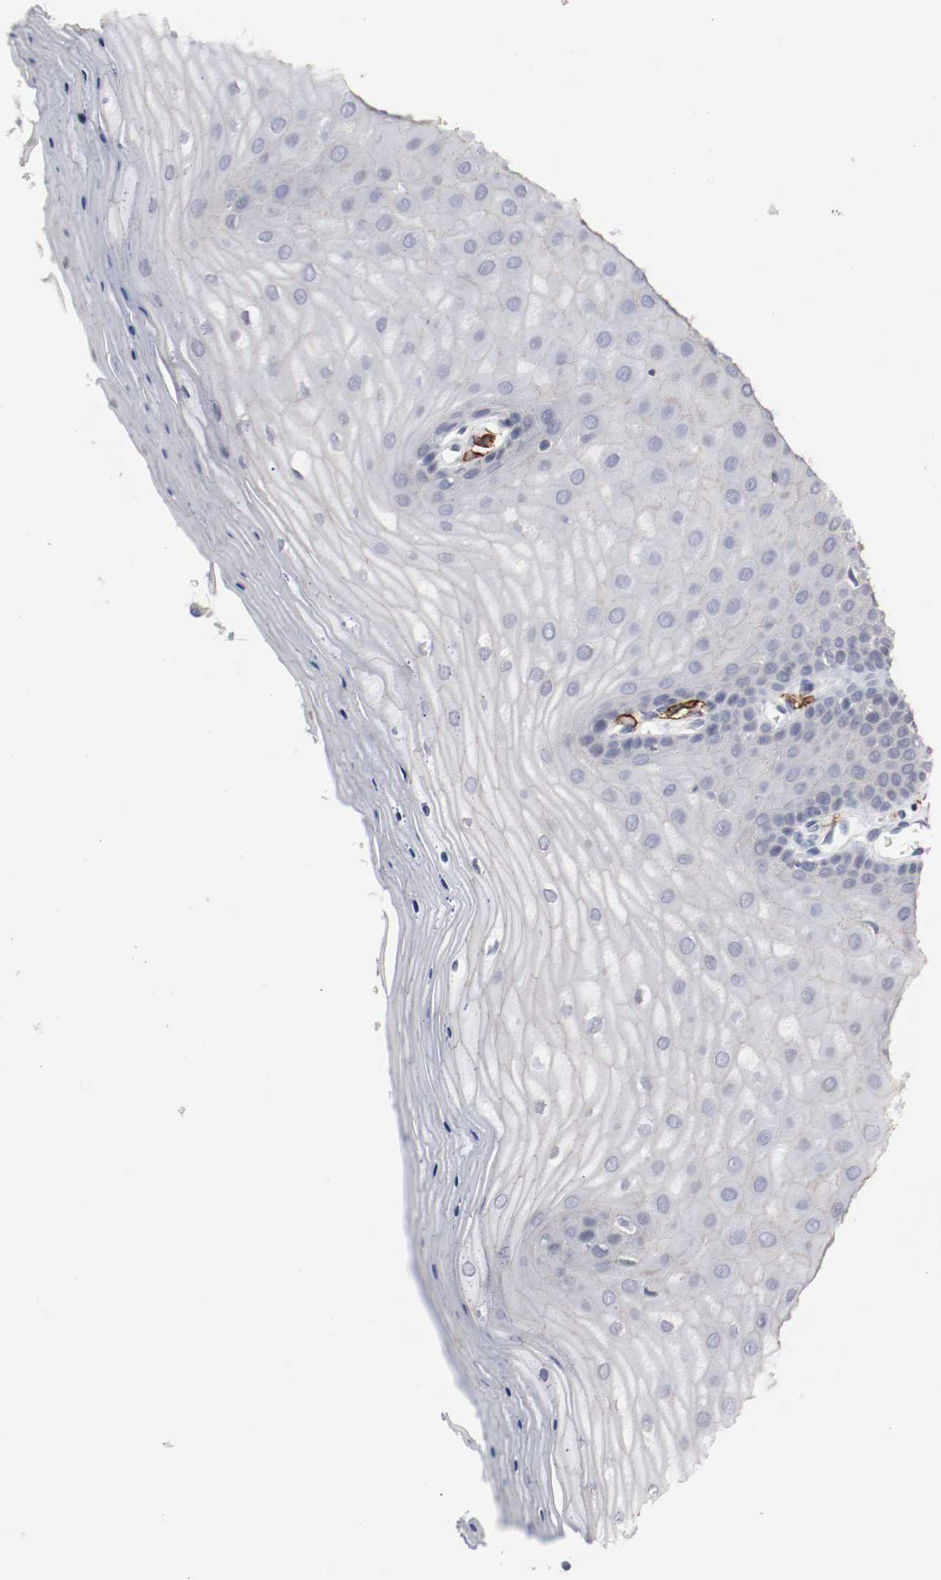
{"staining": {"intensity": "negative", "quantity": "none", "location": "none"}, "tissue": "cervix", "cell_type": "Glandular cells", "image_type": "normal", "snomed": [{"axis": "morphology", "description": "Normal tissue, NOS"}, {"axis": "topography", "description": "Cervix"}], "caption": "Cervix was stained to show a protein in brown. There is no significant positivity in glandular cells. (DAB immunohistochemistry, high magnification).", "gene": "KIT", "patient": {"sex": "female", "age": 55}}